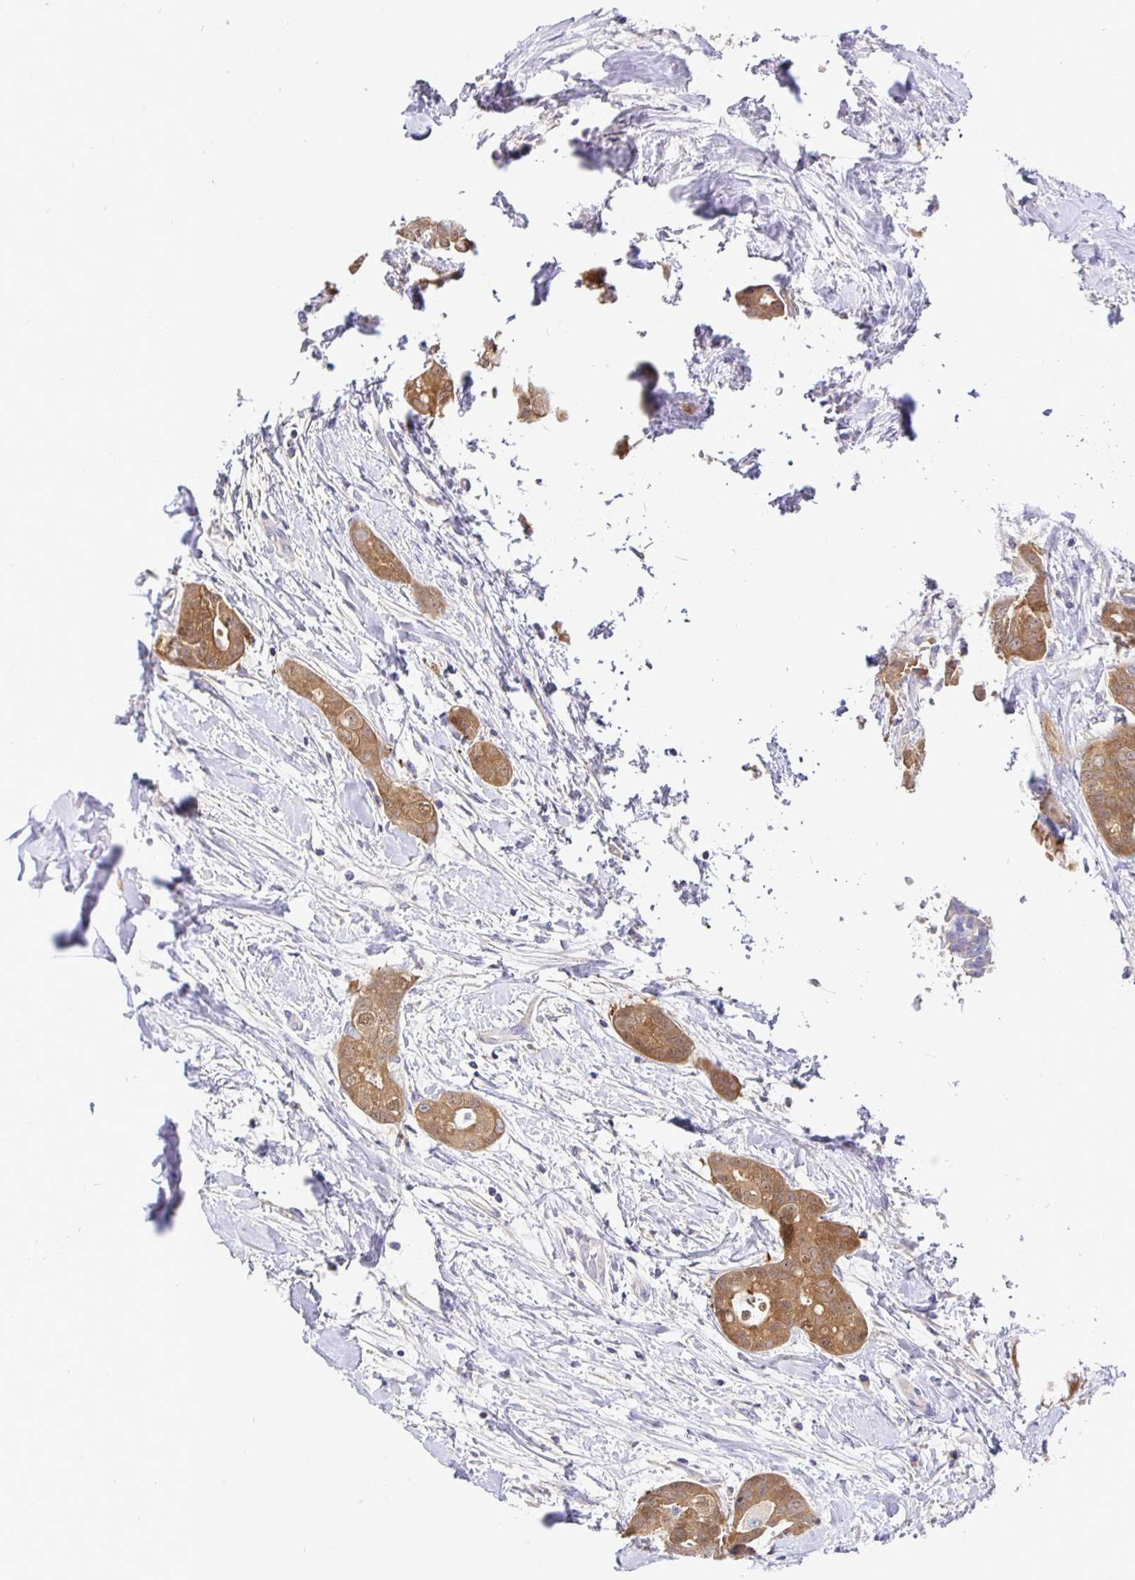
{"staining": {"intensity": "moderate", "quantity": ">75%", "location": "cytoplasmic/membranous"}, "tissue": "breast cancer", "cell_type": "Tumor cells", "image_type": "cancer", "snomed": [{"axis": "morphology", "description": "Duct carcinoma"}, {"axis": "topography", "description": "Breast"}], "caption": "Infiltrating ductal carcinoma (breast) tissue reveals moderate cytoplasmic/membranous expression in about >75% of tumor cells, visualized by immunohistochemistry.", "gene": "KIF21A", "patient": {"sex": "female", "age": 45}}